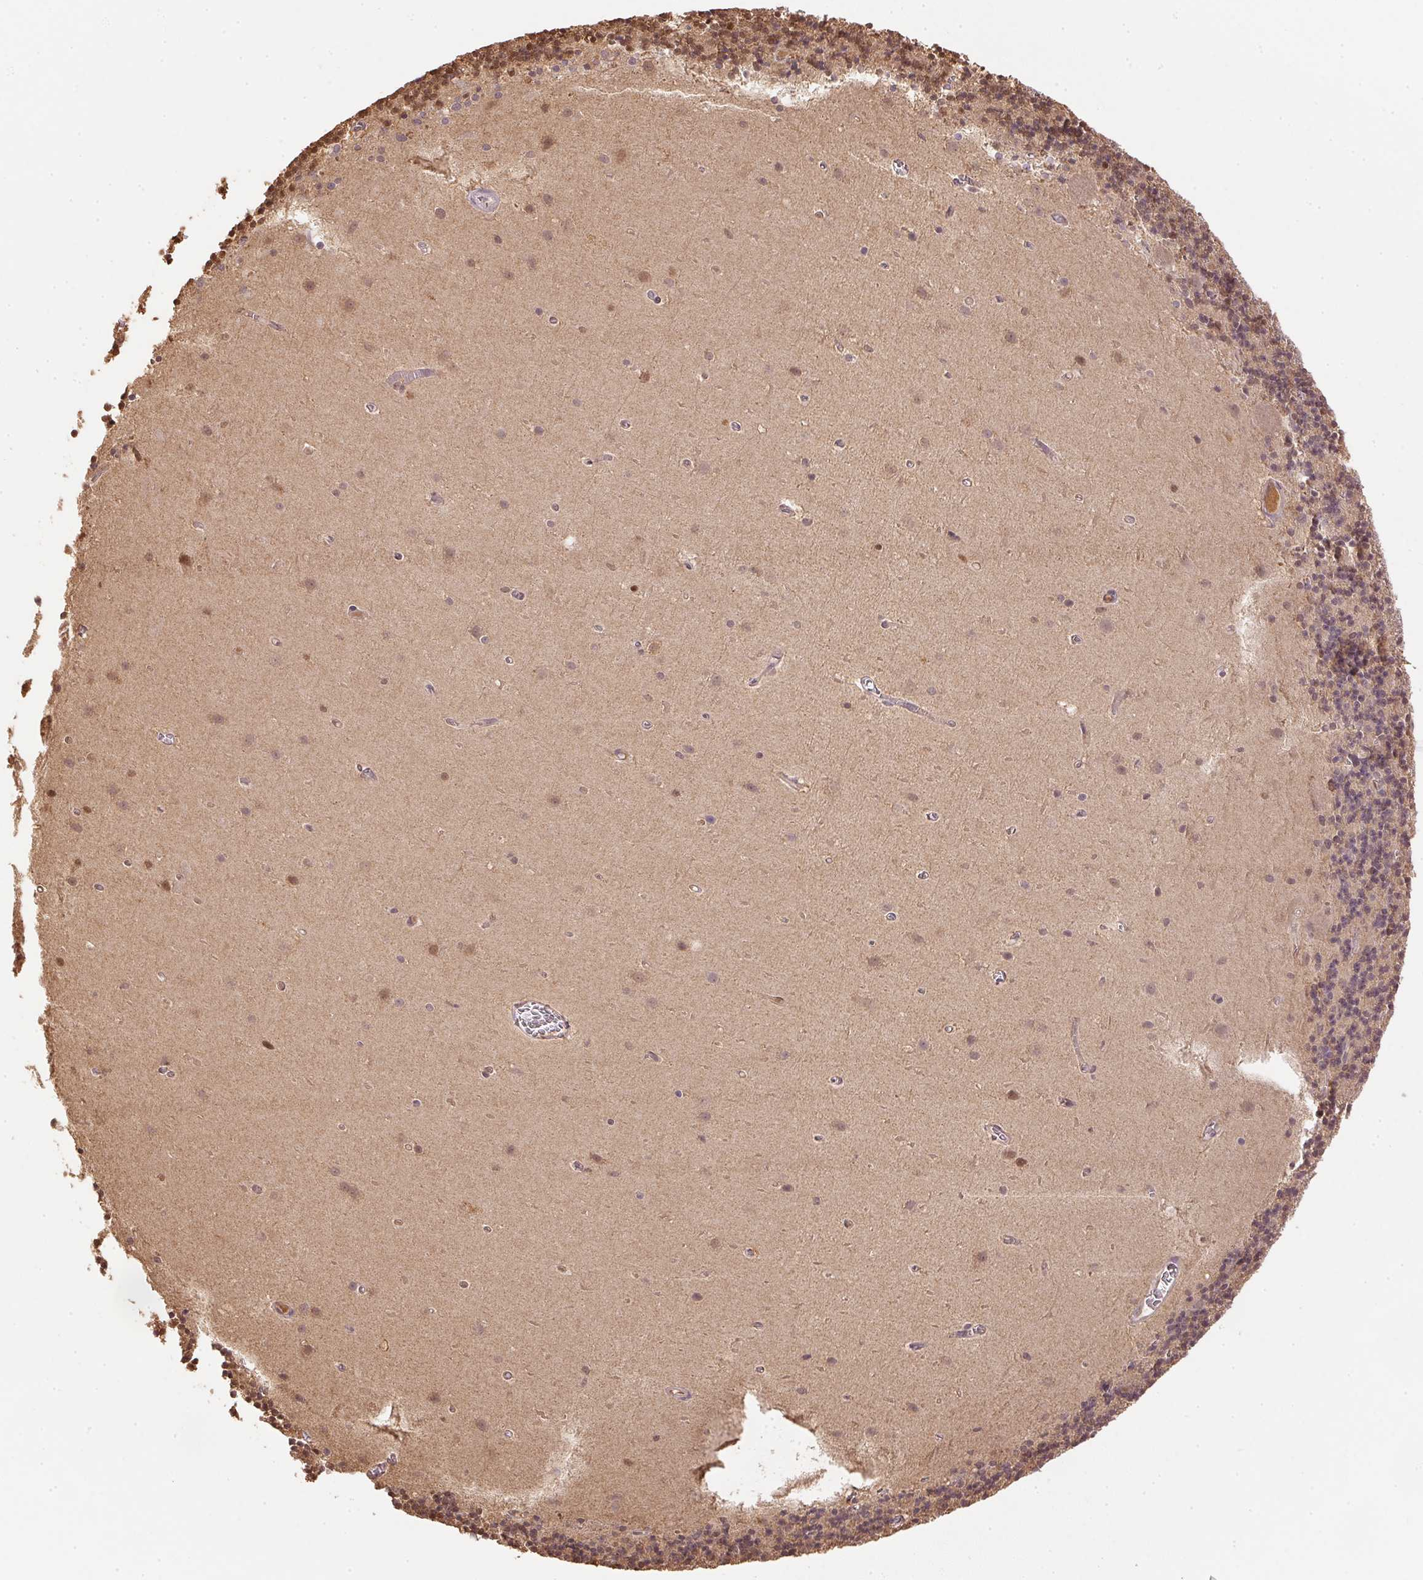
{"staining": {"intensity": "moderate", "quantity": "25%-75%", "location": "nuclear"}, "tissue": "cerebellum", "cell_type": "Cells in granular layer", "image_type": "normal", "snomed": [{"axis": "morphology", "description": "Normal tissue, NOS"}, {"axis": "topography", "description": "Cerebellum"}], "caption": "IHC image of normal cerebellum: human cerebellum stained using immunohistochemistry reveals medium levels of moderate protein expression localized specifically in the nuclear of cells in granular layer, appearing as a nuclear brown color.", "gene": "TPI1", "patient": {"sex": "male", "age": 70}}